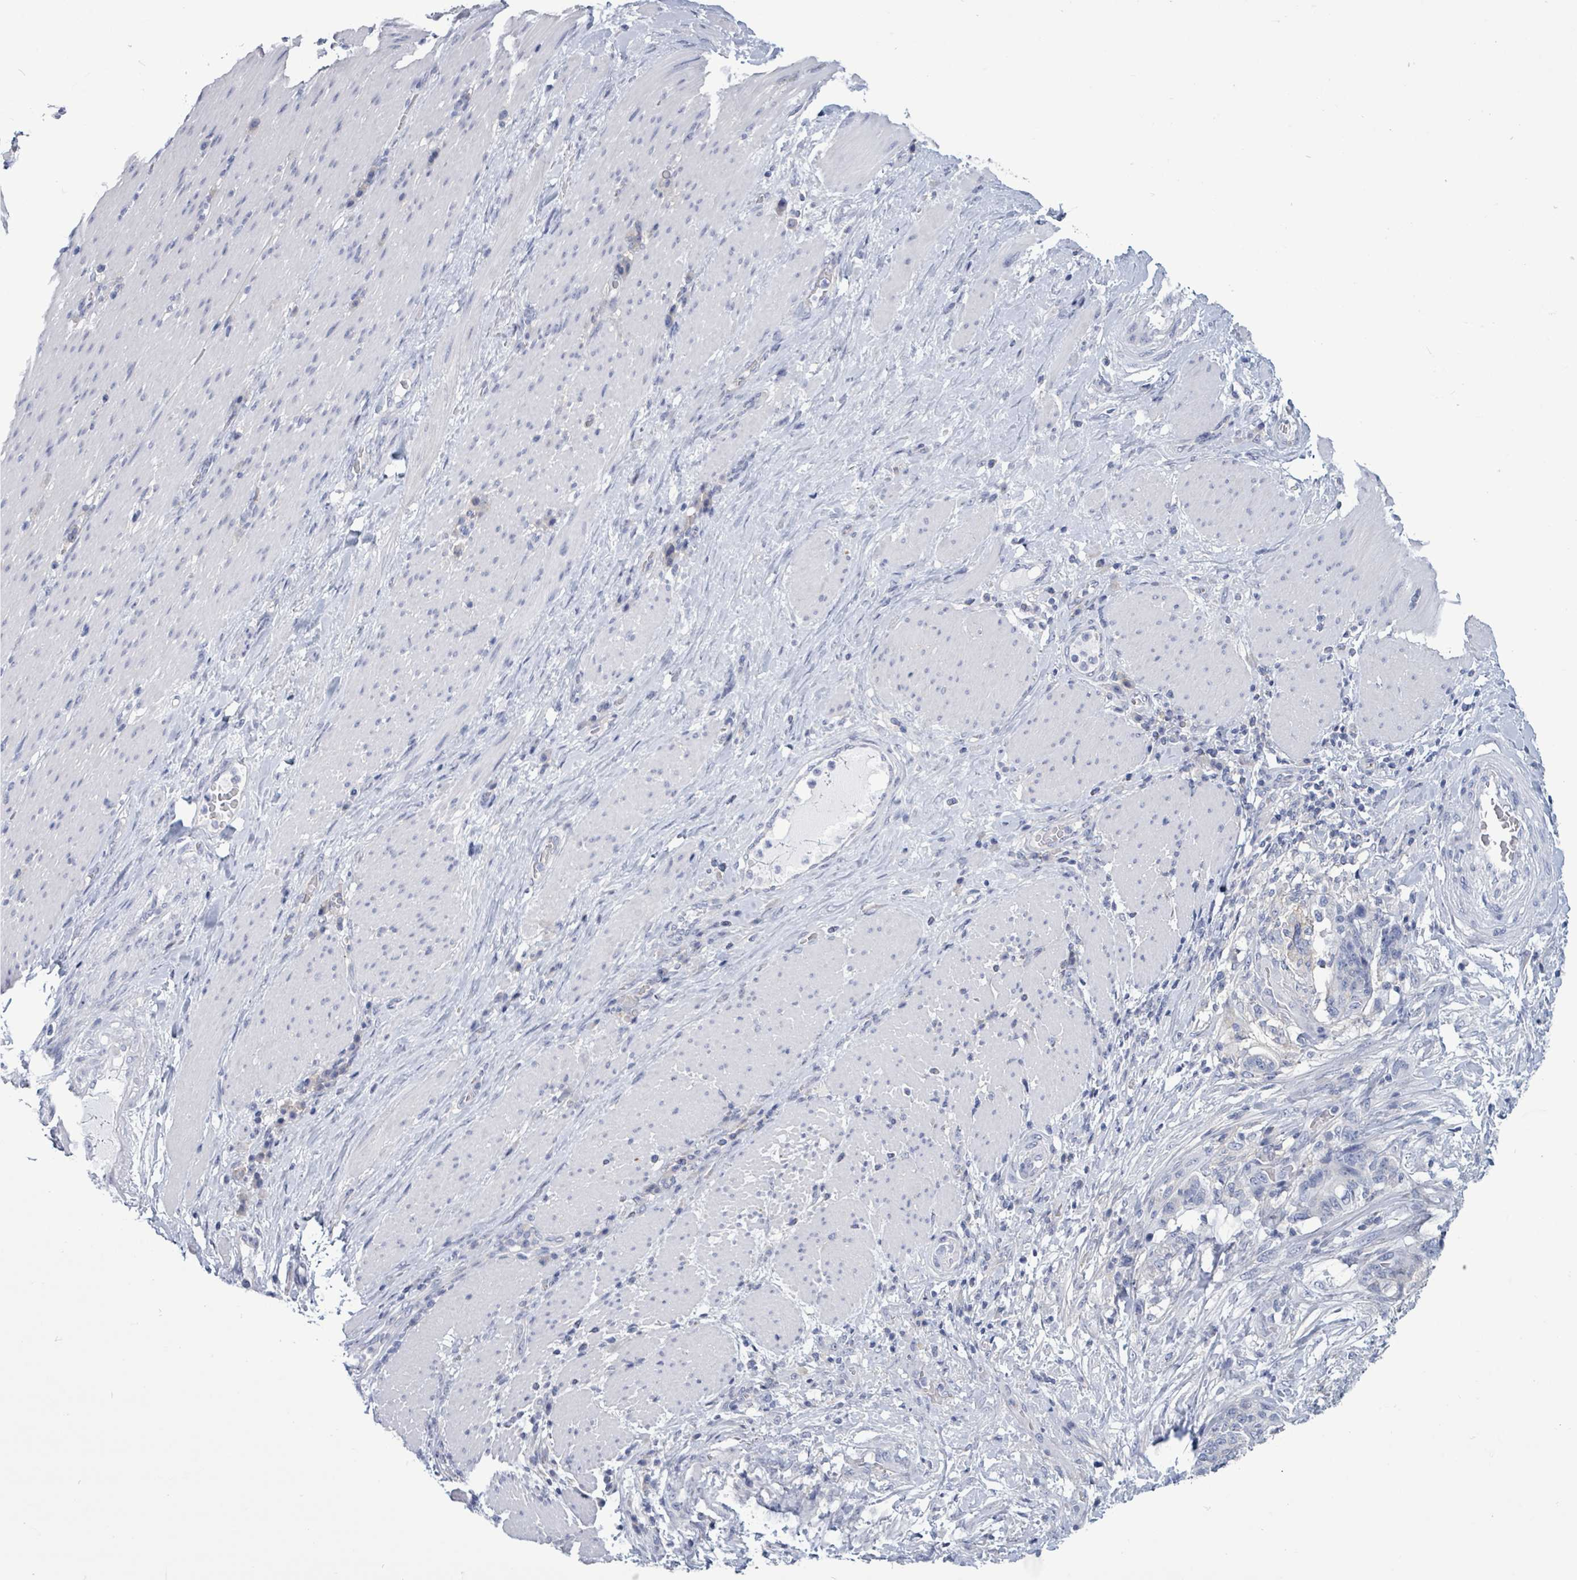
{"staining": {"intensity": "negative", "quantity": "none", "location": "none"}, "tissue": "stomach cancer", "cell_type": "Tumor cells", "image_type": "cancer", "snomed": [{"axis": "morphology", "description": "Normal tissue, NOS"}, {"axis": "morphology", "description": "Adenocarcinoma, NOS"}, {"axis": "topography", "description": "Stomach"}], "caption": "Immunohistochemistry of stomach cancer displays no positivity in tumor cells.", "gene": "BSG", "patient": {"sex": "female", "age": 64}}